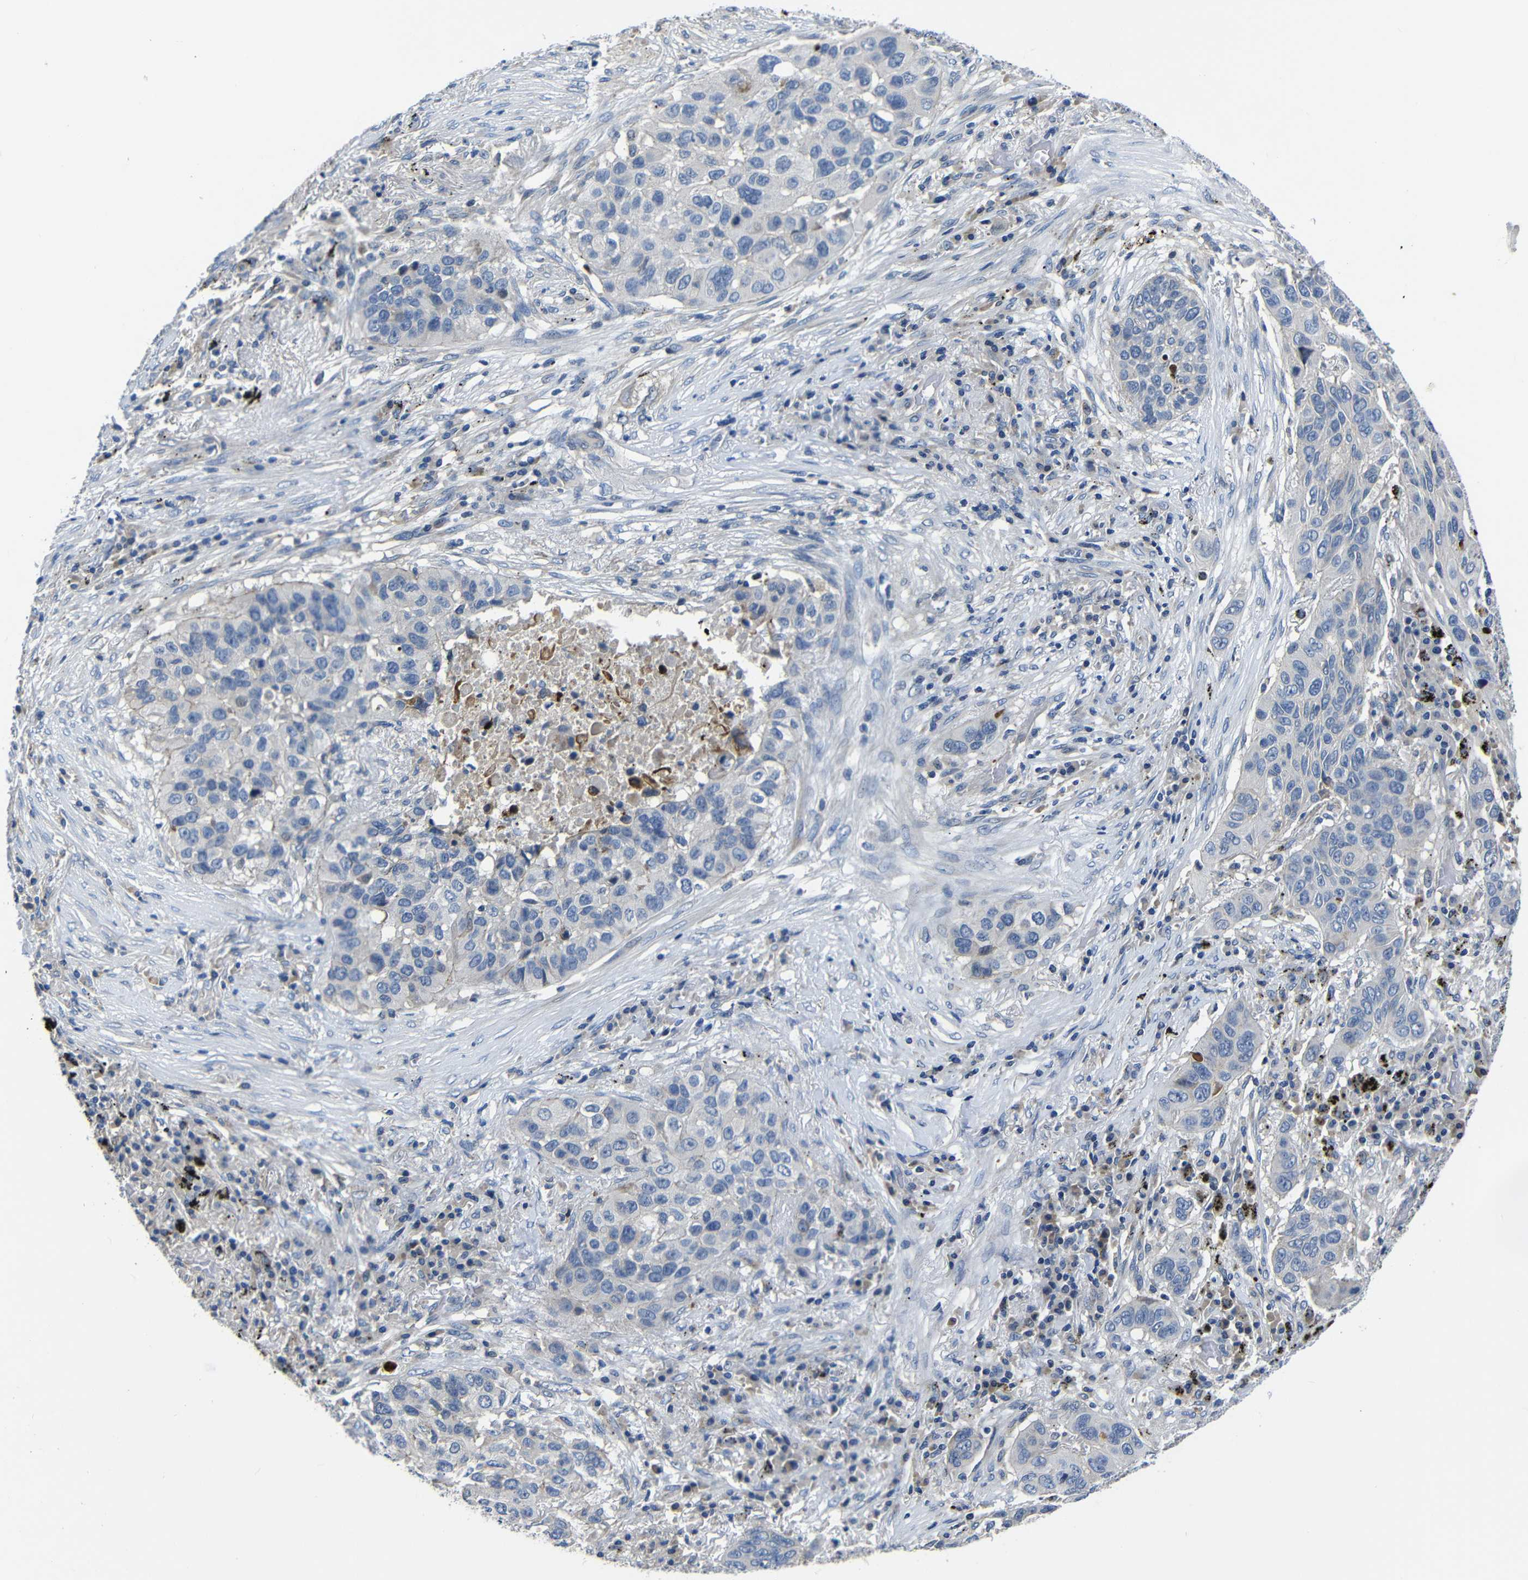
{"staining": {"intensity": "negative", "quantity": "none", "location": "none"}, "tissue": "lung cancer", "cell_type": "Tumor cells", "image_type": "cancer", "snomed": [{"axis": "morphology", "description": "Squamous cell carcinoma, NOS"}, {"axis": "topography", "description": "Lung"}], "caption": "The micrograph demonstrates no staining of tumor cells in squamous cell carcinoma (lung).", "gene": "AFDN", "patient": {"sex": "male", "age": 57}}